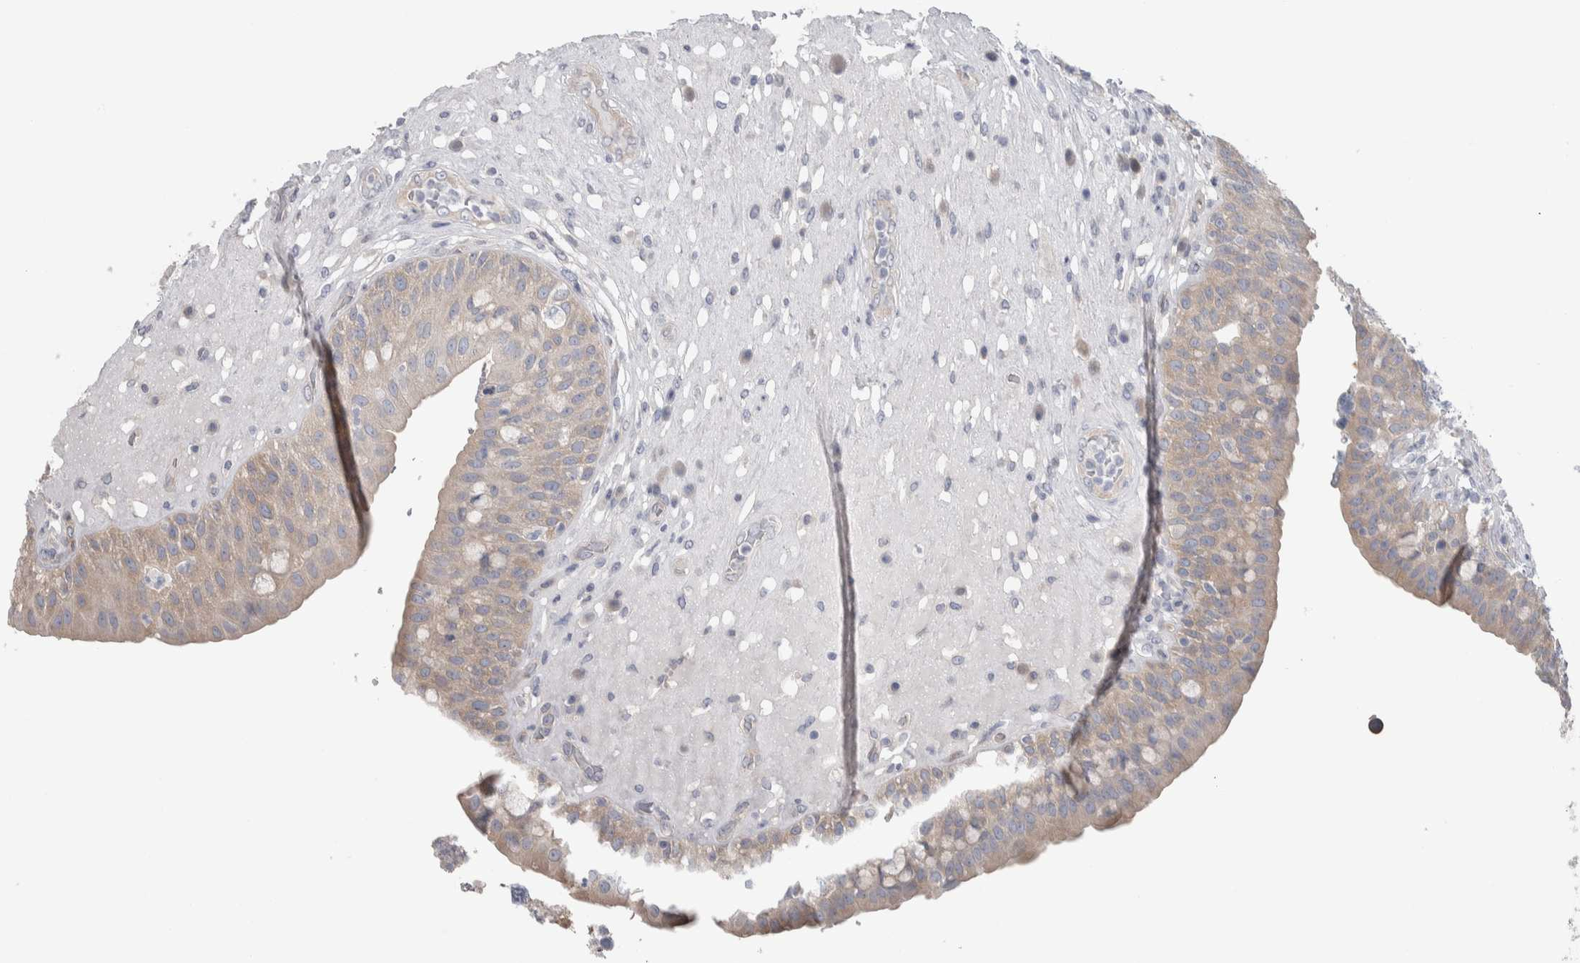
{"staining": {"intensity": "weak", "quantity": "25%-75%", "location": "cytoplasmic/membranous"}, "tissue": "urinary bladder", "cell_type": "Urothelial cells", "image_type": "normal", "snomed": [{"axis": "morphology", "description": "Normal tissue, NOS"}, {"axis": "topography", "description": "Urinary bladder"}], "caption": "This image reveals immunohistochemistry (IHC) staining of normal human urinary bladder, with low weak cytoplasmic/membranous positivity in approximately 25%-75% of urothelial cells.", "gene": "GPHN", "patient": {"sex": "female", "age": 62}}